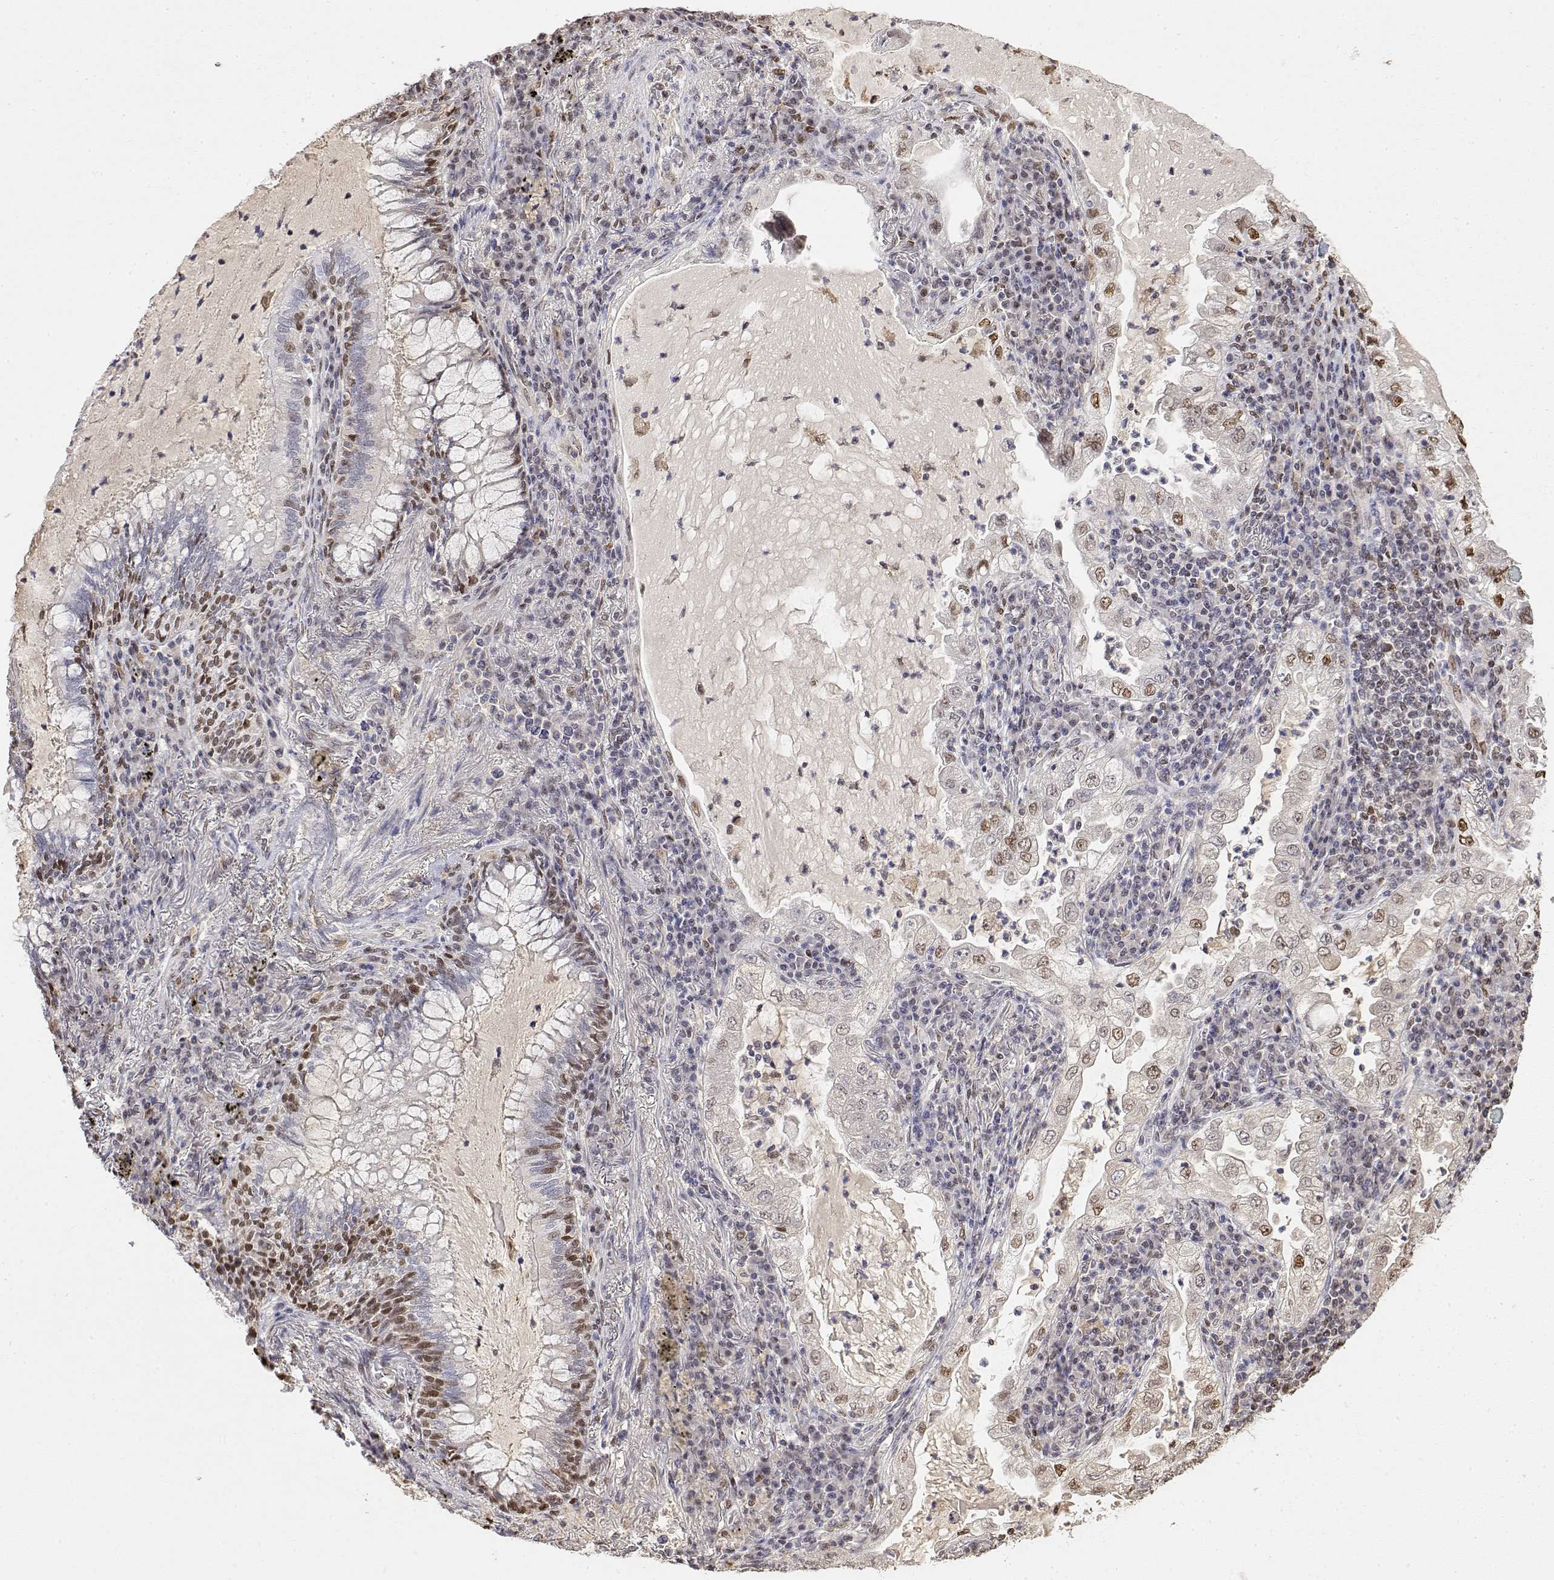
{"staining": {"intensity": "weak", "quantity": "<25%", "location": "nuclear"}, "tissue": "lung cancer", "cell_type": "Tumor cells", "image_type": "cancer", "snomed": [{"axis": "morphology", "description": "Adenocarcinoma, NOS"}, {"axis": "topography", "description": "Lung"}], "caption": "A high-resolution photomicrograph shows immunohistochemistry staining of lung cancer (adenocarcinoma), which reveals no significant expression in tumor cells.", "gene": "TPI1", "patient": {"sex": "female", "age": 73}}